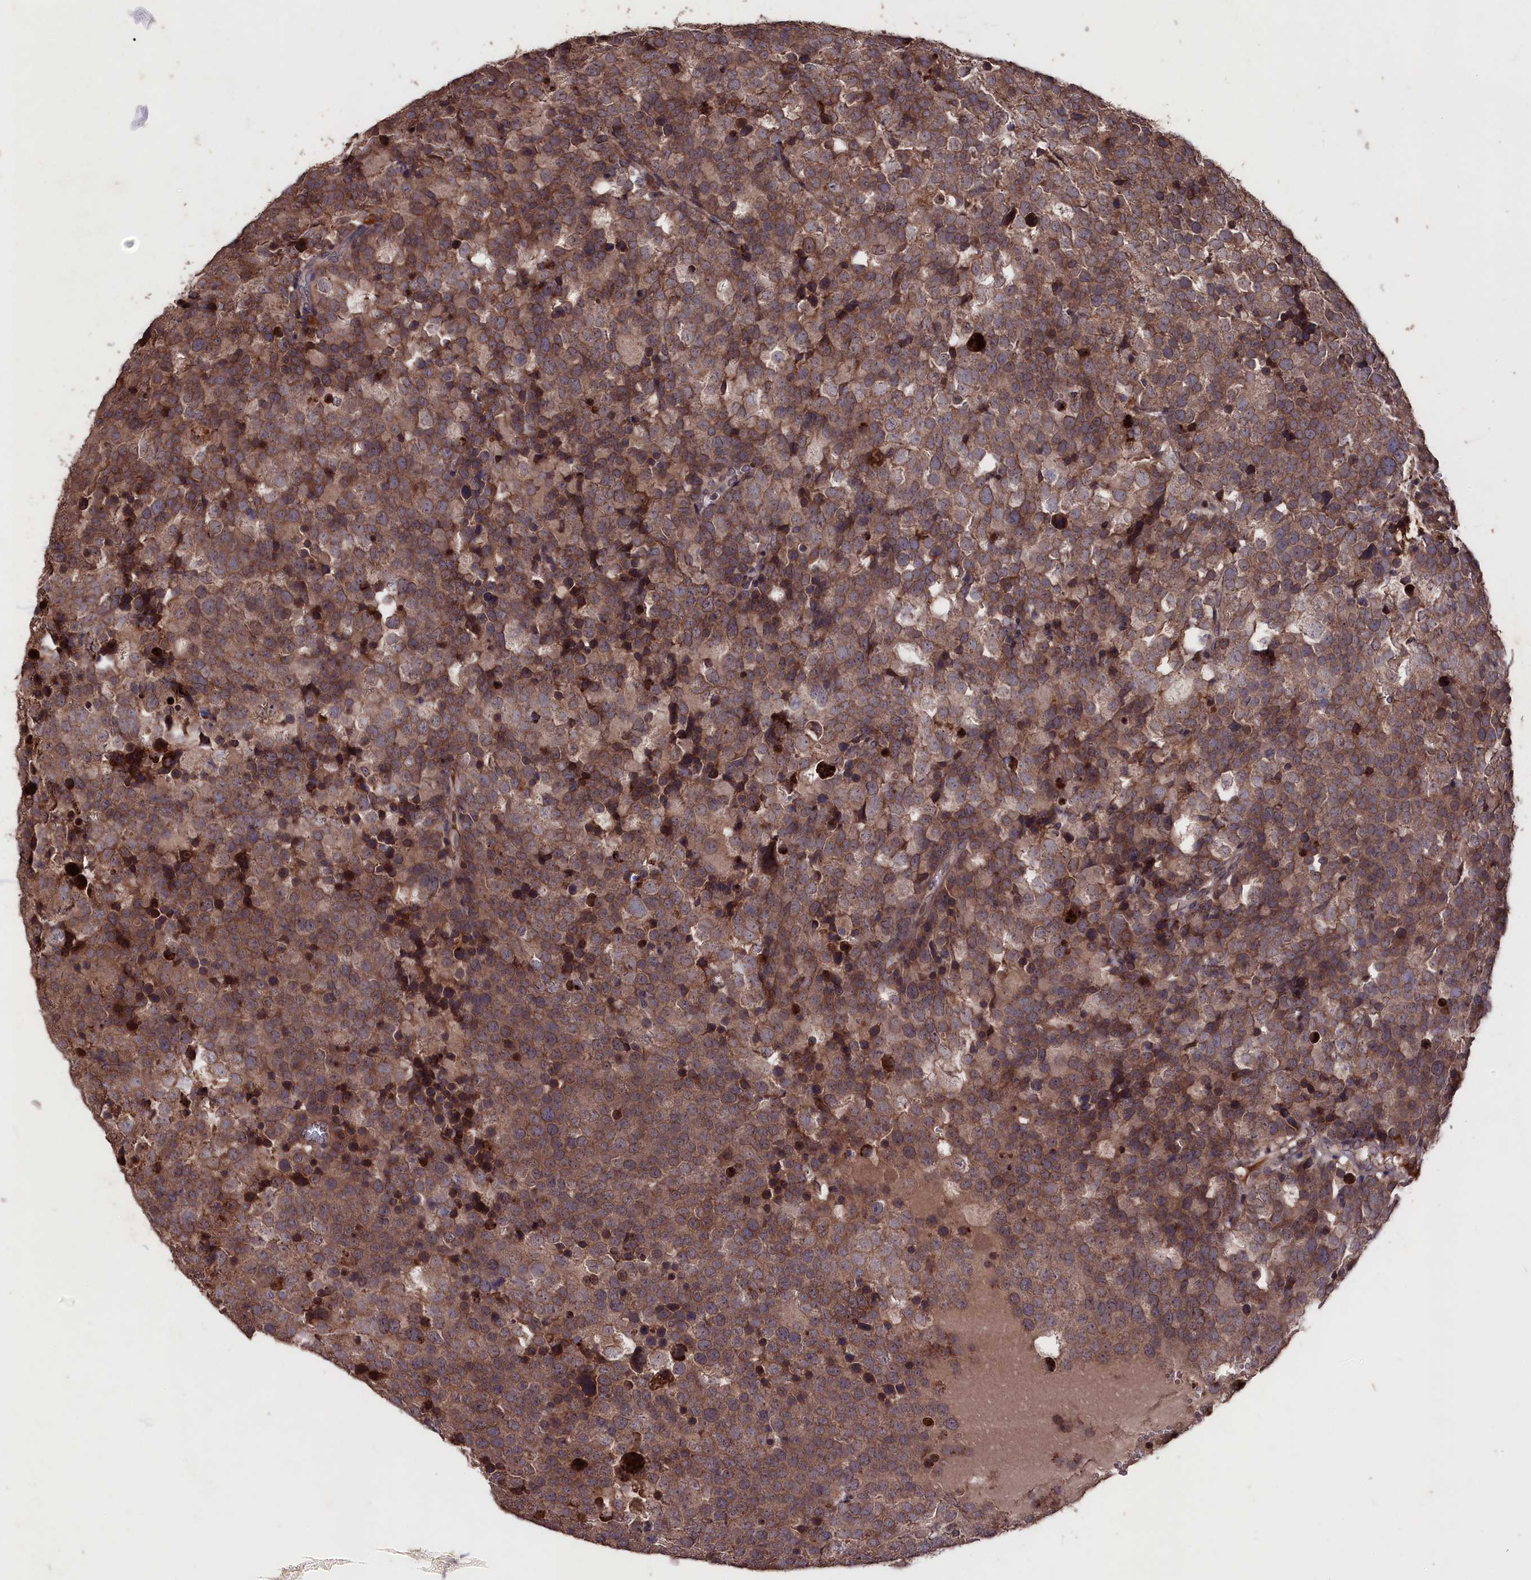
{"staining": {"intensity": "moderate", "quantity": ">75%", "location": "cytoplasmic/membranous"}, "tissue": "testis cancer", "cell_type": "Tumor cells", "image_type": "cancer", "snomed": [{"axis": "morphology", "description": "Seminoma, NOS"}, {"axis": "topography", "description": "Testis"}], "caption": "Testis cancer stained for a protein (brown) displays moderate cytoplasmic/membranous positive staining in about >75% of tumor cells.", "gene": "MYO1H", "patient": {"sex": "male", "age": 71}}